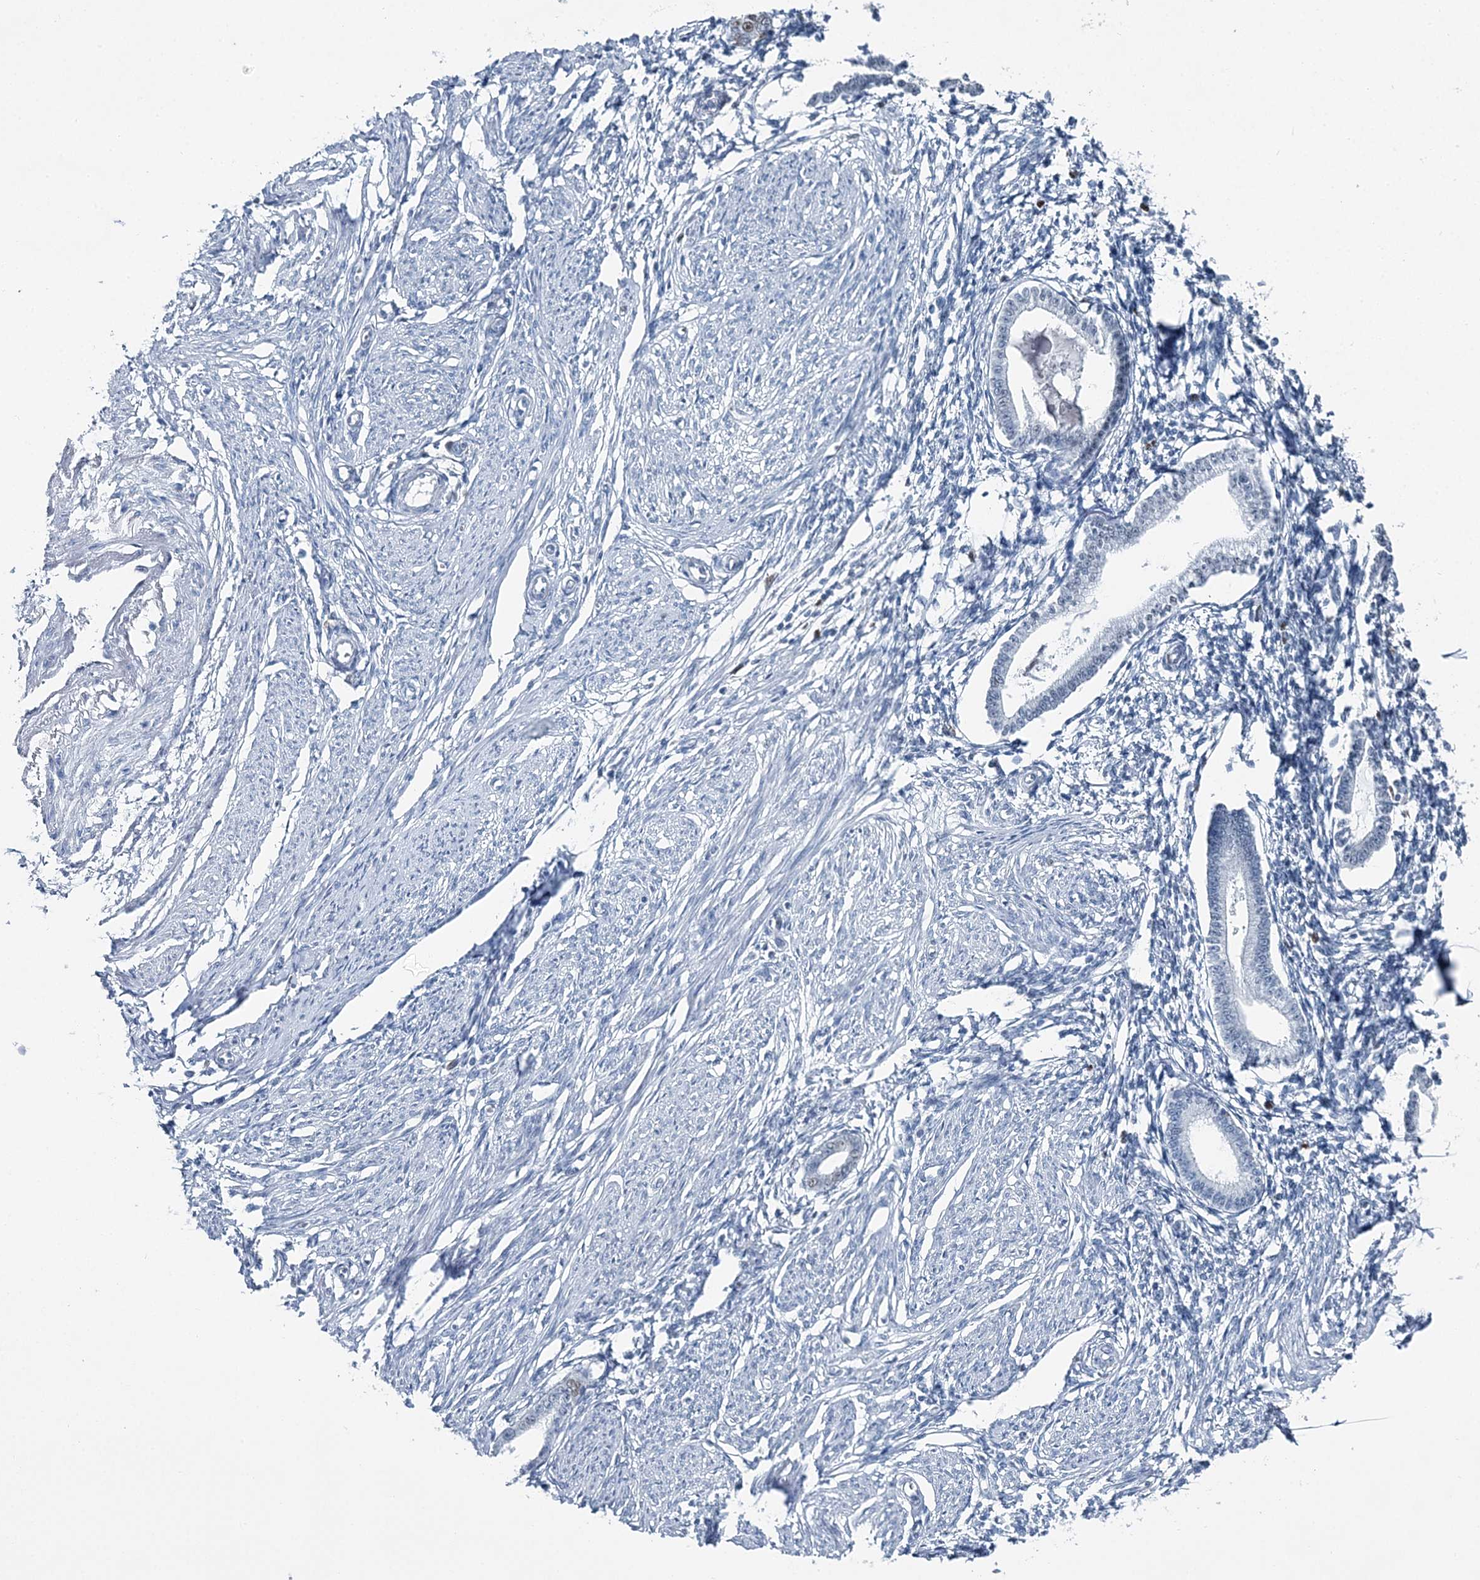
{"staining": {"intensity": "negative", "quantity": "none", "location": "none"}, "tissue": "endometrium", "cell_type": "Cells in endometrial stroma", "image_type": "normal", "snomed": [{"axis": "morphology", "description": "Normal tissue, NOS"}, {"axis": "topography", "description": "Endometrium"}], "caption": "The micrograph displays no staining of cells in endometrial stroma in unremarkable endometrium. (Brightfield microscopy of DAB (3,3'-diaminobenzidine) IHC at high magnification).", "gene": "HAT1", "patient": {"sex": "female", "age": 56}}